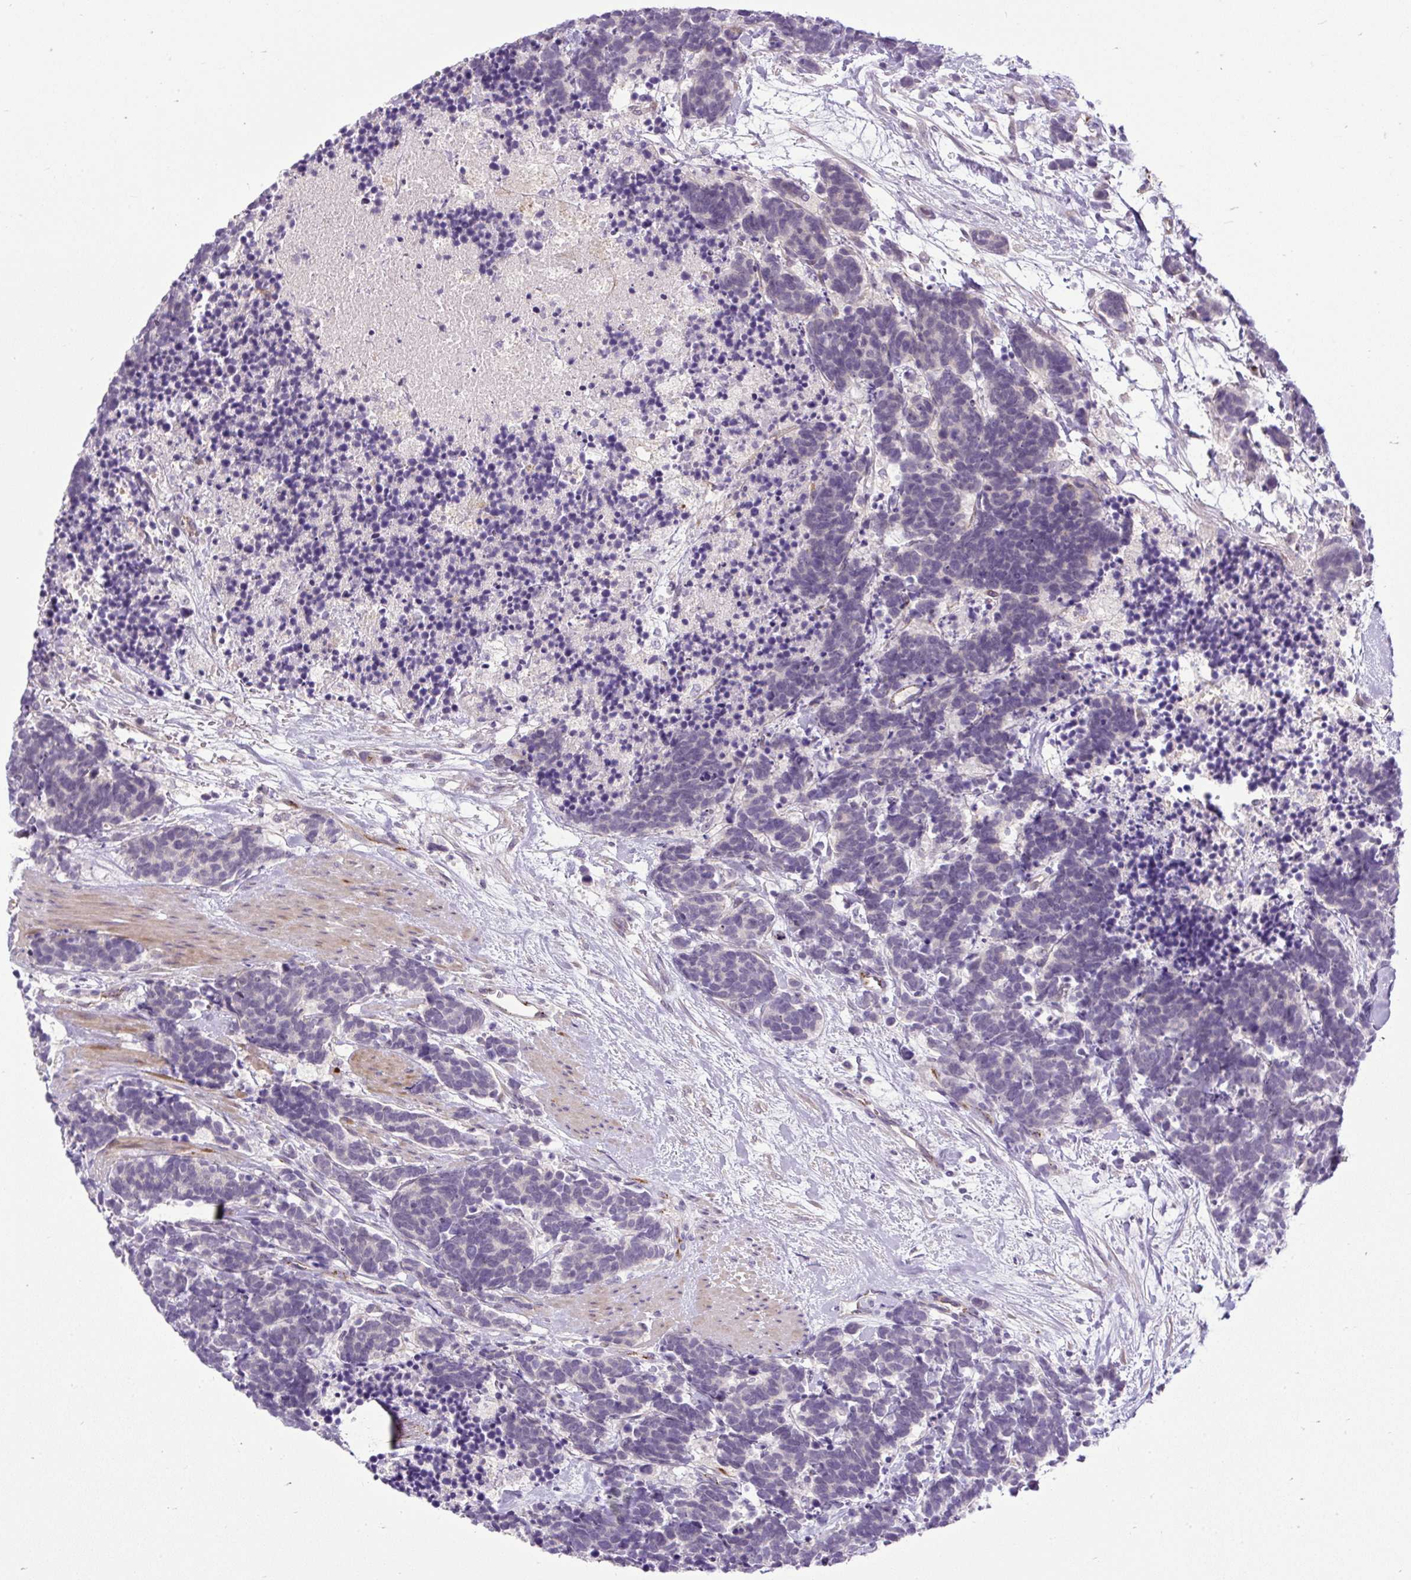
{"staining": {"intensity": "negative", "quantity": "none", "location": "none"}, "tissue": "carcinoid", "cell_type": "Tumor cells", "image_type": "cancer", "snomed": [{"axis": "morphology", "description": "Carcinoma, NOS"}, {"axis": "morphology", "description": "Carcinoid, malignant, NOS"}, {"axis": "topography", "description": "Prostate"}], "caption": "There is no significant positivity in tumor cells of carcinoid (malignant).", "gene": "LEFTY2", "patient": {"sex": "male", "age": 57}}